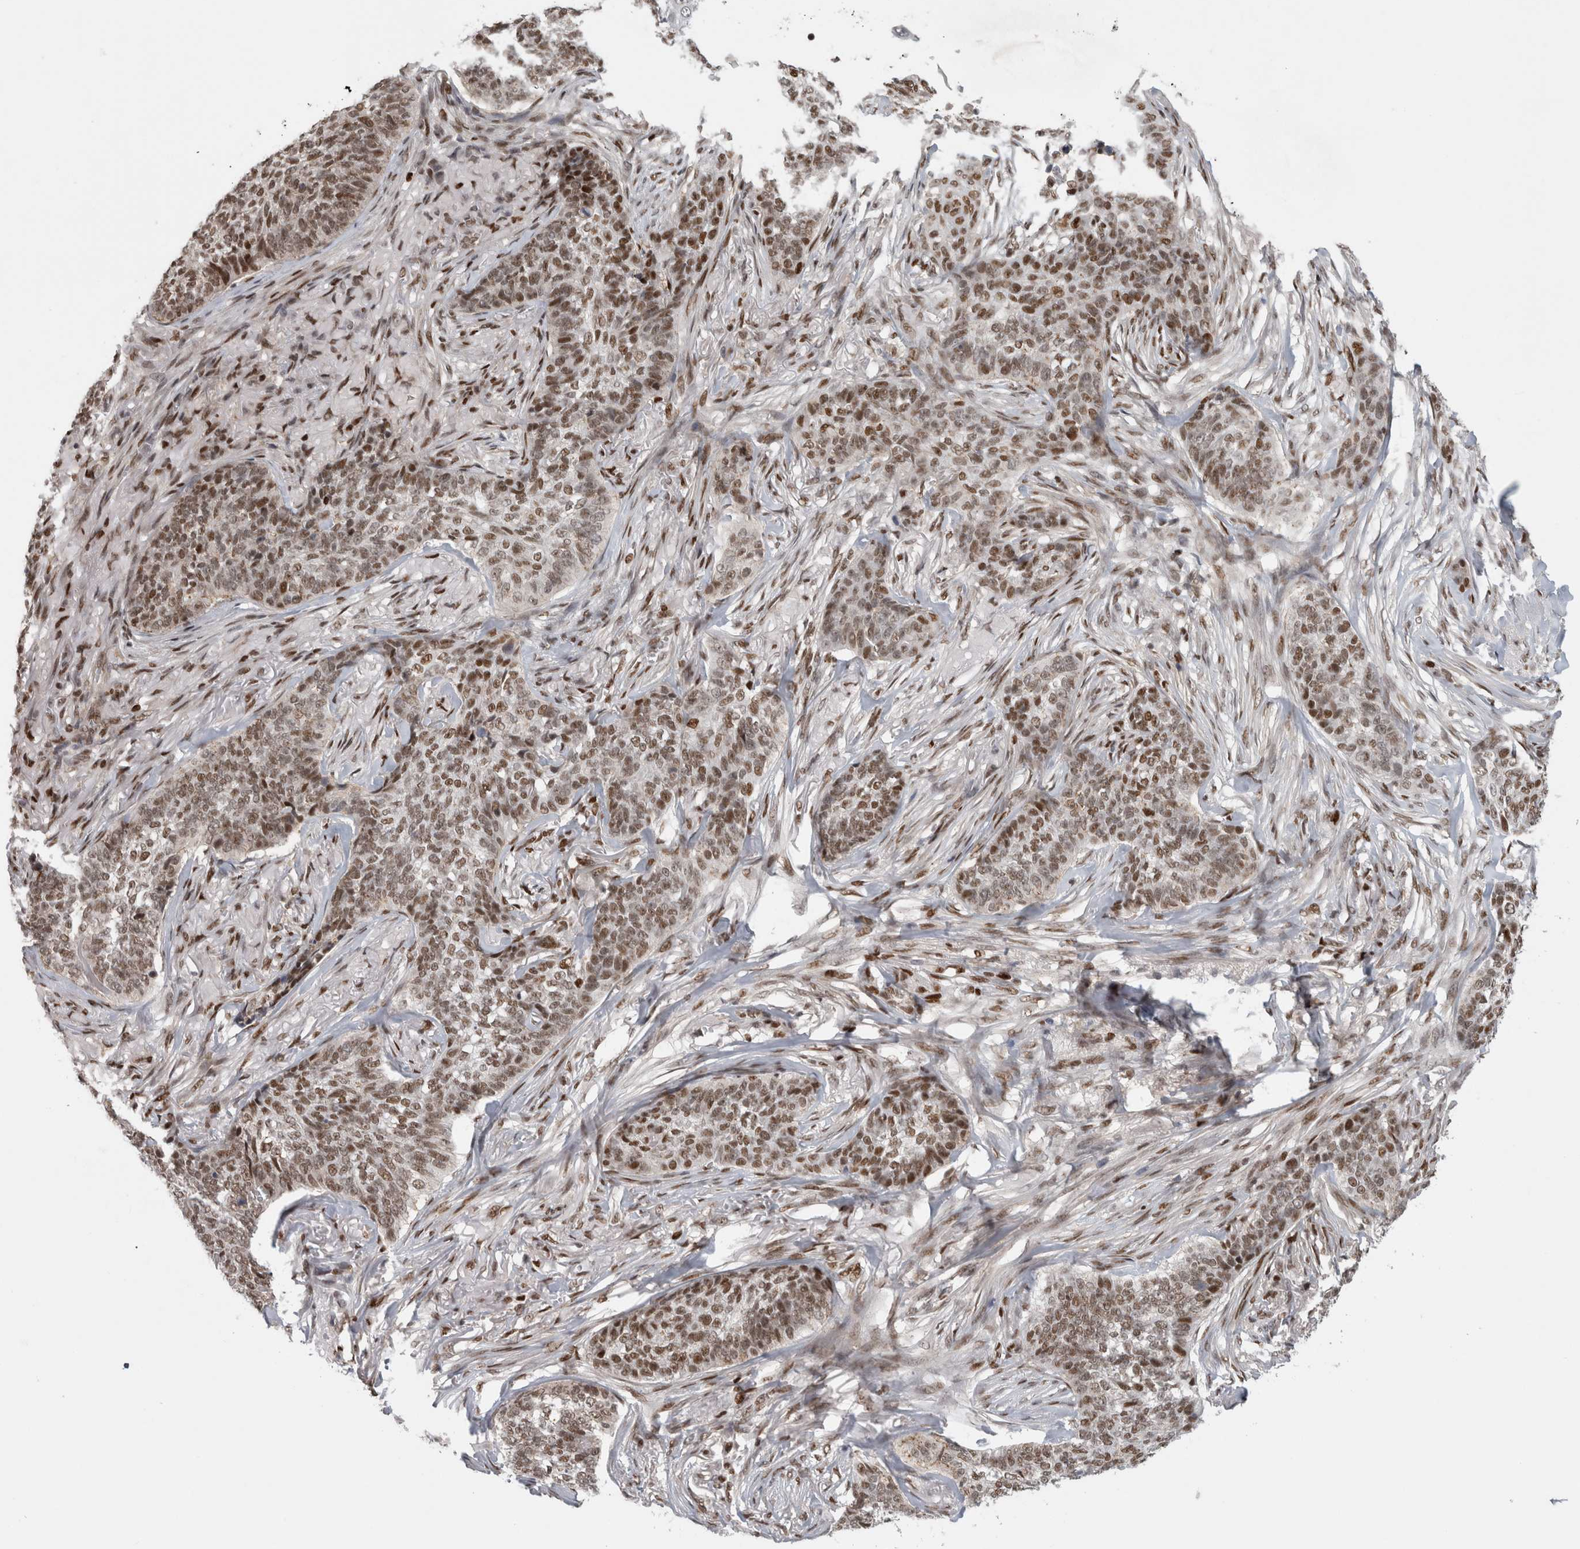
{"staining": {"intensity": "moderate", "quantity": ">75%", "location": "nuclear"}, "tissue": "skin cancer", "cell_type": "Tumor cells", "image_type": "cancer", "snomed": [{"axis": "morphology", "description": "Basal cell carcinoma"}, {"axis": "topography", "description": "Skin"}], "caption": "IHC of skin cancer (basal cell carcinoma) displays medium levels of moderate nuclear staining in approximately >75% of tumor cells.", "gene": "SRARP", "patient": {"sex": "male", "age": 85}}